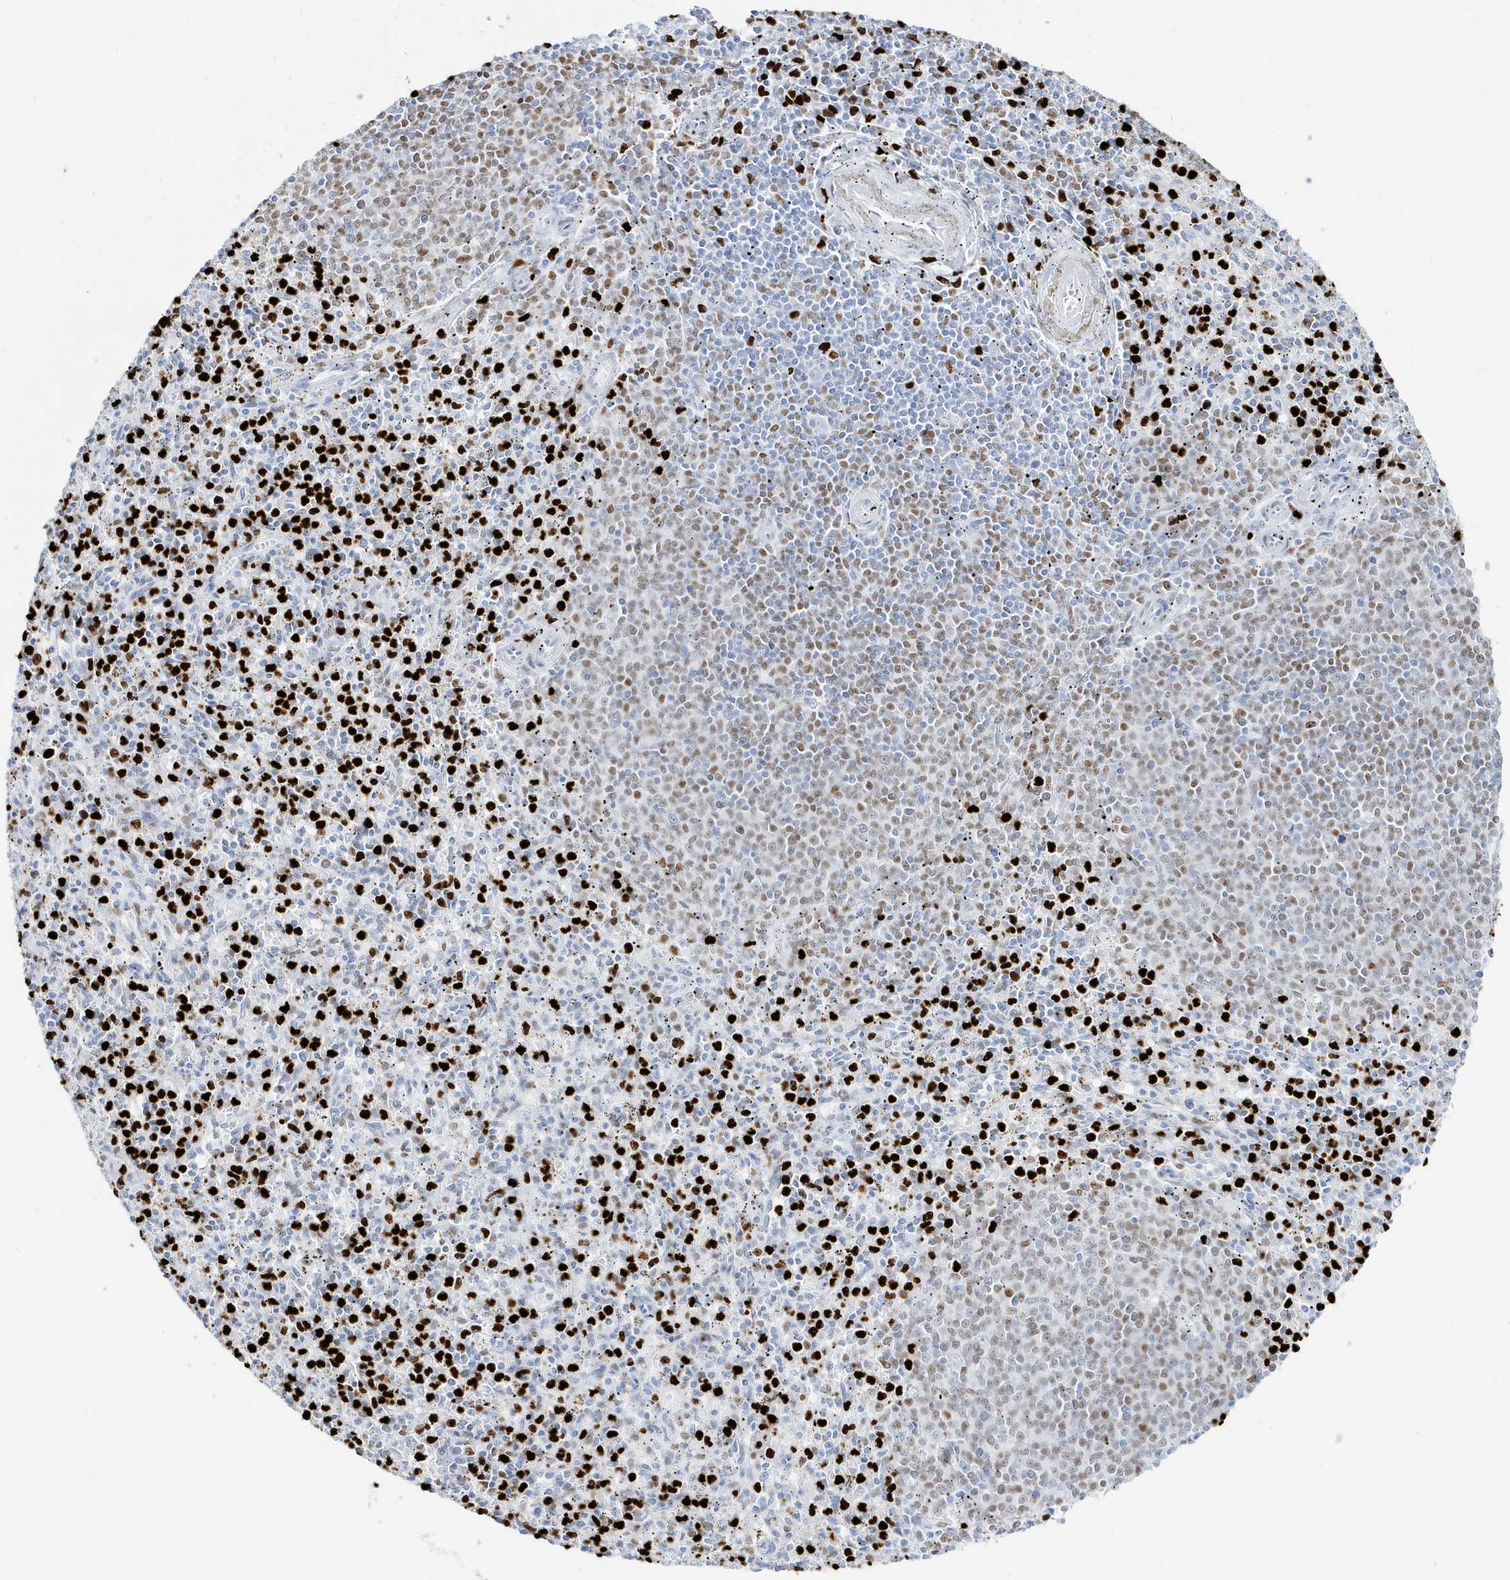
{"staining": {"intensity": "strong", "quantity": "25%-75%", "location": "nuclear"}, "tissue": "spleen", "cell_type": "Cells in red pulp", "image_type": "normal", "snomed": [{"axis": "morphology", "description": "Normal tissue, NOS"}, {"axis": "topography", "description": "Spleen"}], "caption": "DAB immunohistochemical staining of unremarkable human spleen exhibits strong nuclear protein staining in about 25%-75% of cells in red pulp.", "gene": "MNDA", "patient": {"sex": "male", "age": 72}}